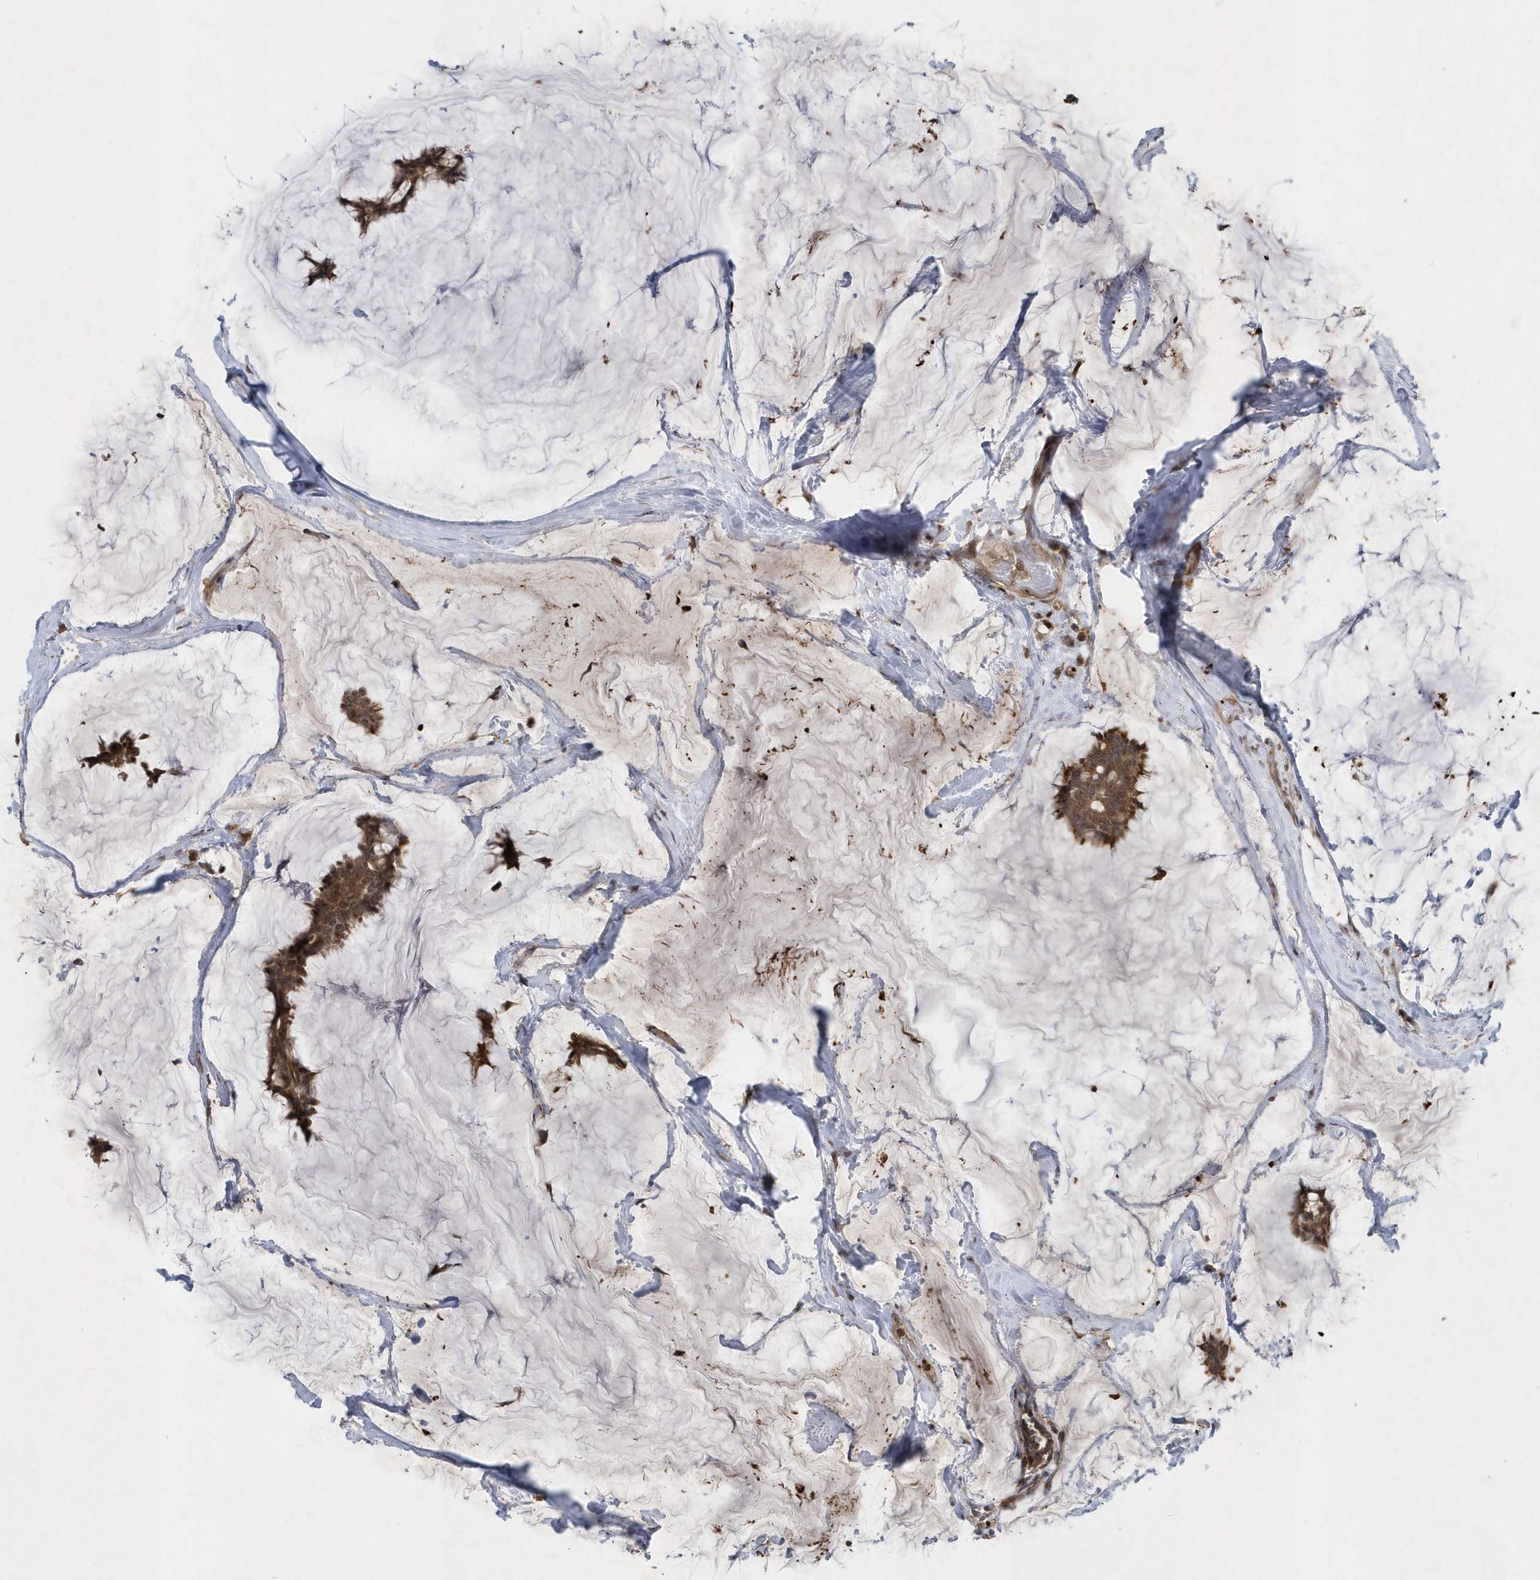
{"staining": {"intensity": "moderate", "quantity": ">75%", "location": "cytoplasmic/membranous"}, "tissue": "breast cancer", "cell_type": "Tumor cells", "image_type": "cancer", "snomed": [{"axis": "morphology", "description": "Duct carcinoma"}, {"axis": "topography", "description": "Breast"}], "caption": "Immunohistochemistry (DAB (3,3'-diaminobenzidine)) staining of breast cancer (intraductal carcinoma) shows moderate cytoplasmic/membranous protein expression in about >75% of tumor cells.", "gene": "ACYP1", "patient": {"sex": "female", "age": 93}}